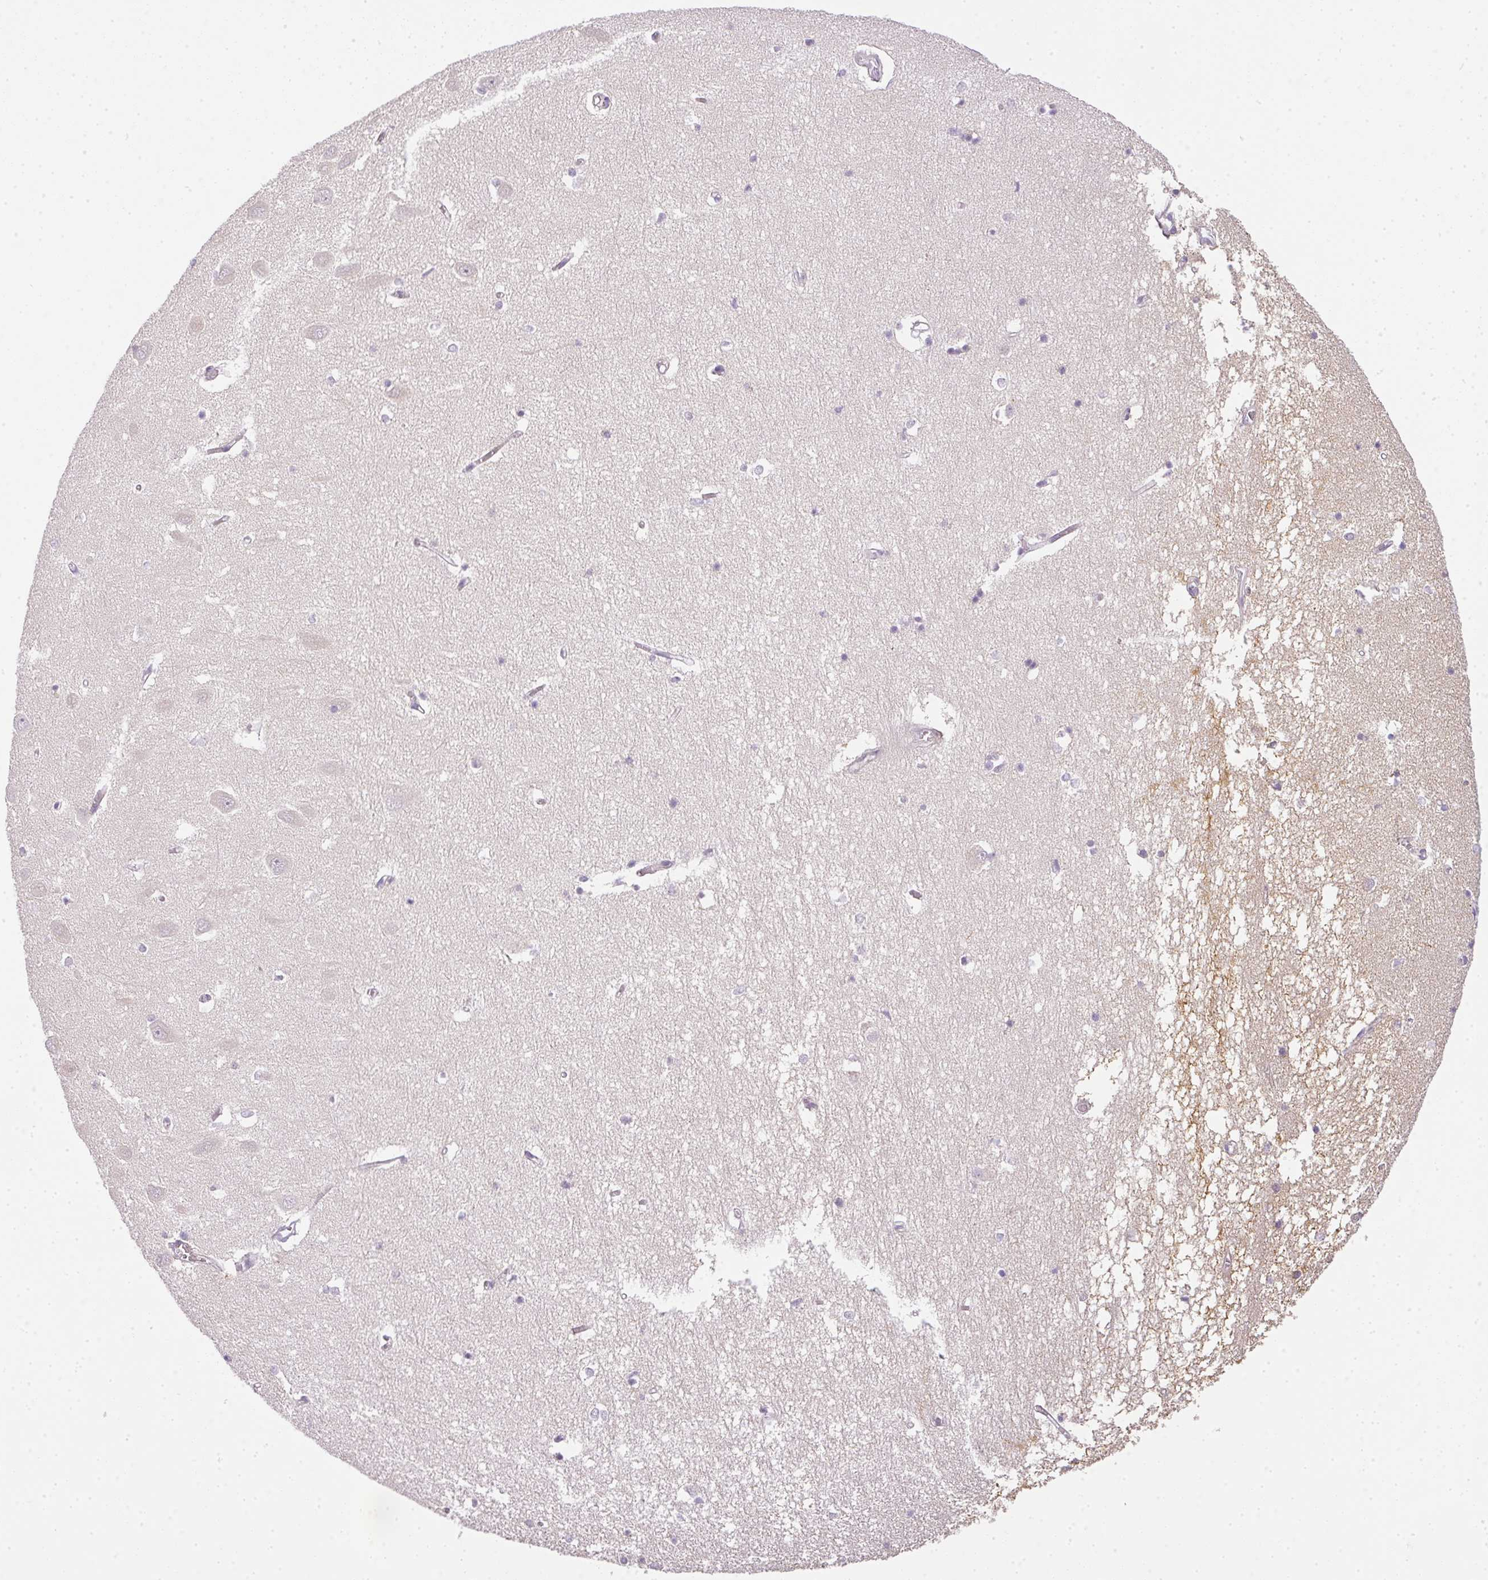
{"staining": {"intensity": "negative", "quantity": "none", "location": "none"}, "tissue": "hippocampus", "cell_type": "Glial cells", "image_type": "normal", "snomed": [{"axis": "morphology", "description": "Normal tissue, NOS"}, {"axis": "topography", "description": "Hippocampus"}], "caption": "Immunohistochemistry (IHC) of unremarkable hippocampus demonstrates no positivity in glial cells.", "gene": "RAX2", "patient": {"sex": "male", "age": 70}}